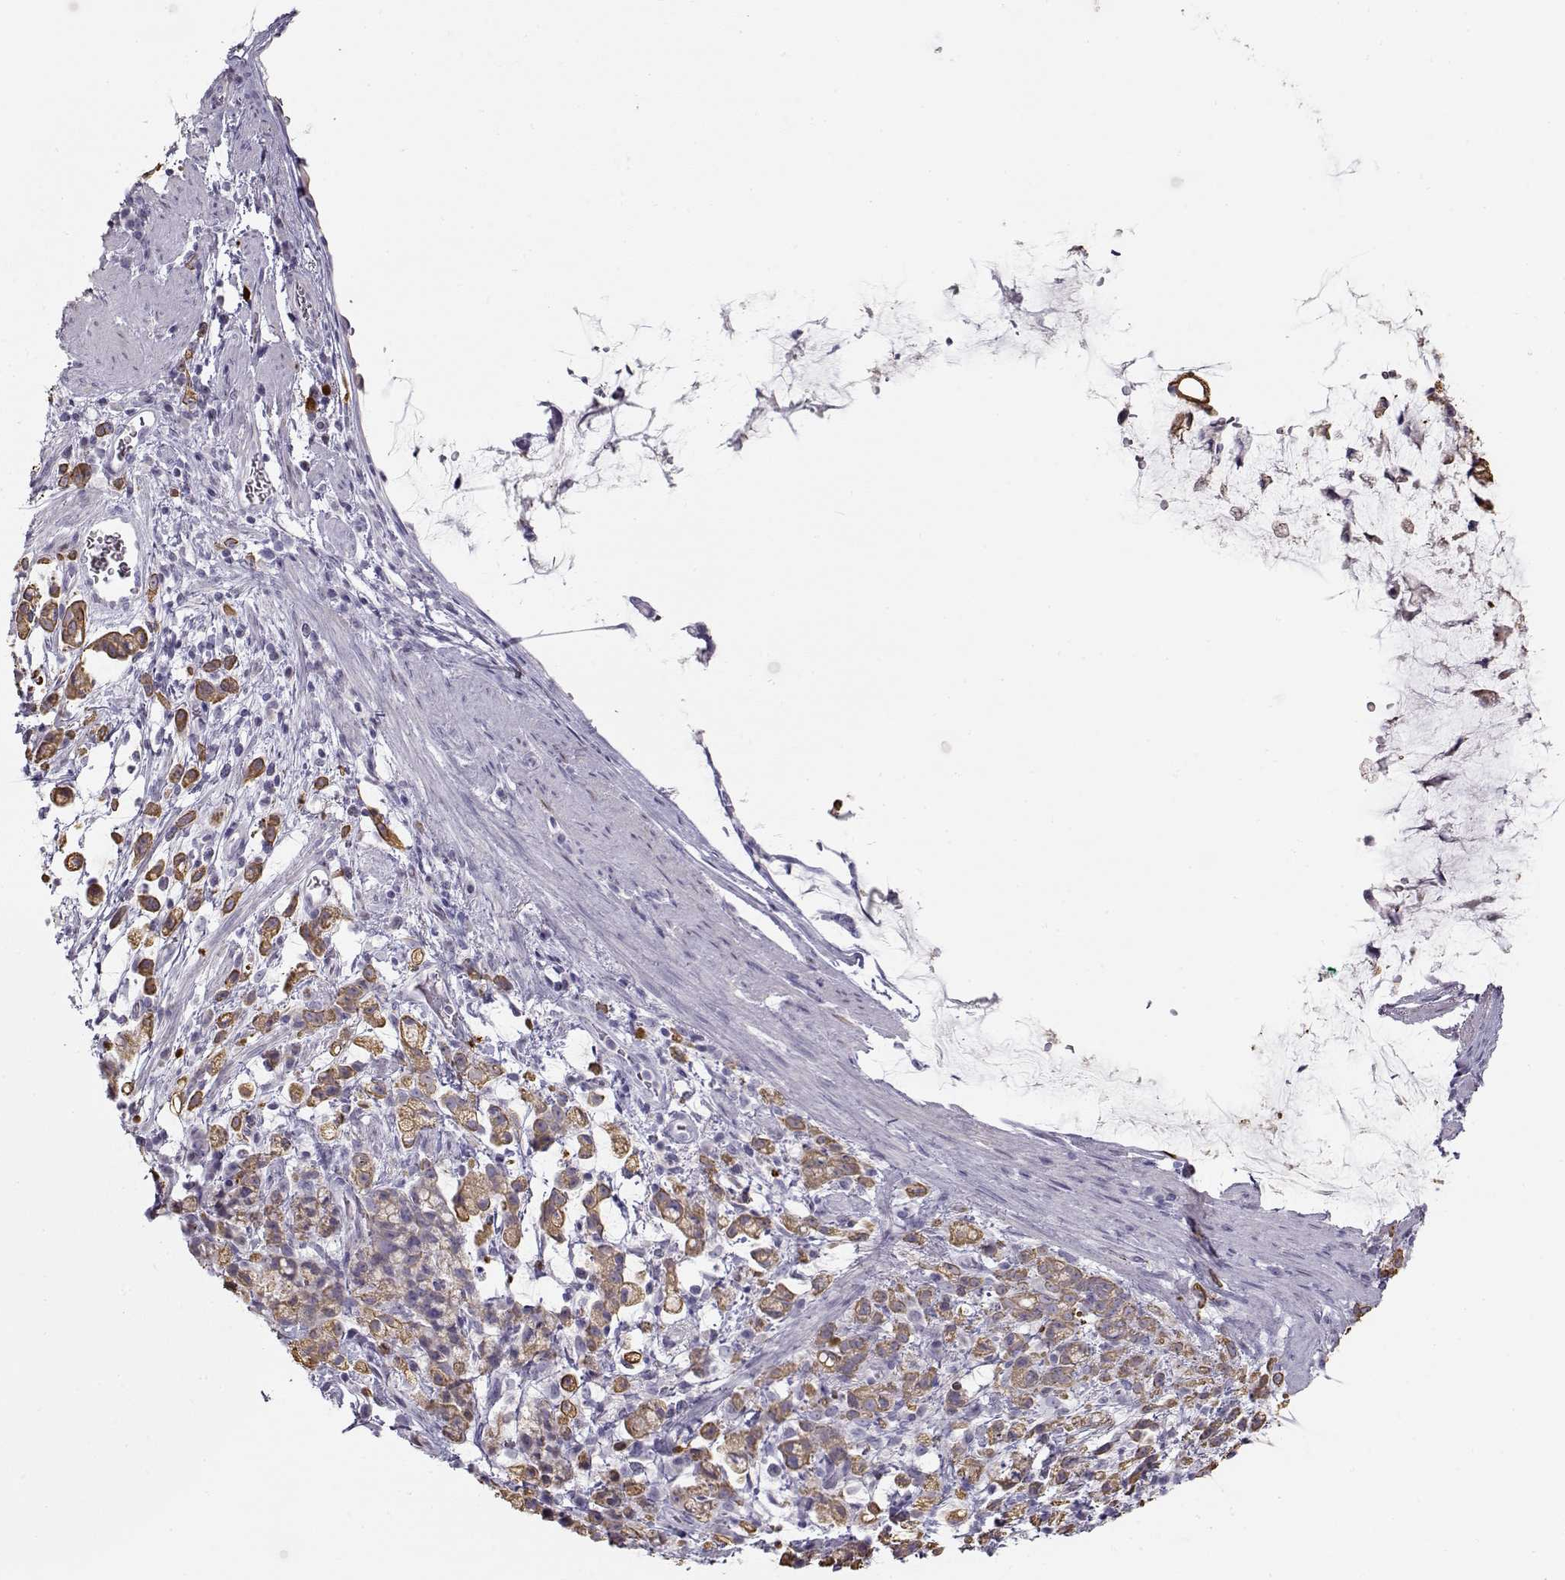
{"staining": {"intensity": "moderate", "quantity": ">75%", "location": "cytoplasmic/membranous"}, "tissue": "stomach cancer", "cell_type": "Tumor cells", "image_type": "cancer", "snomed": [{"axis": "morphology", "description": "Adenocarcinoma, NOS"}, {"axis": "topography", "description": "Stomach"}], "caption": "A micrograph showing moderate cytoplasmic/membranous expression in about >75% of tumor cells in stomach adenocarcinoma, as visualized by brown immunohistochemical staining.", "gene": "S100B", "patient": {"sex": "female", "age": 60}}